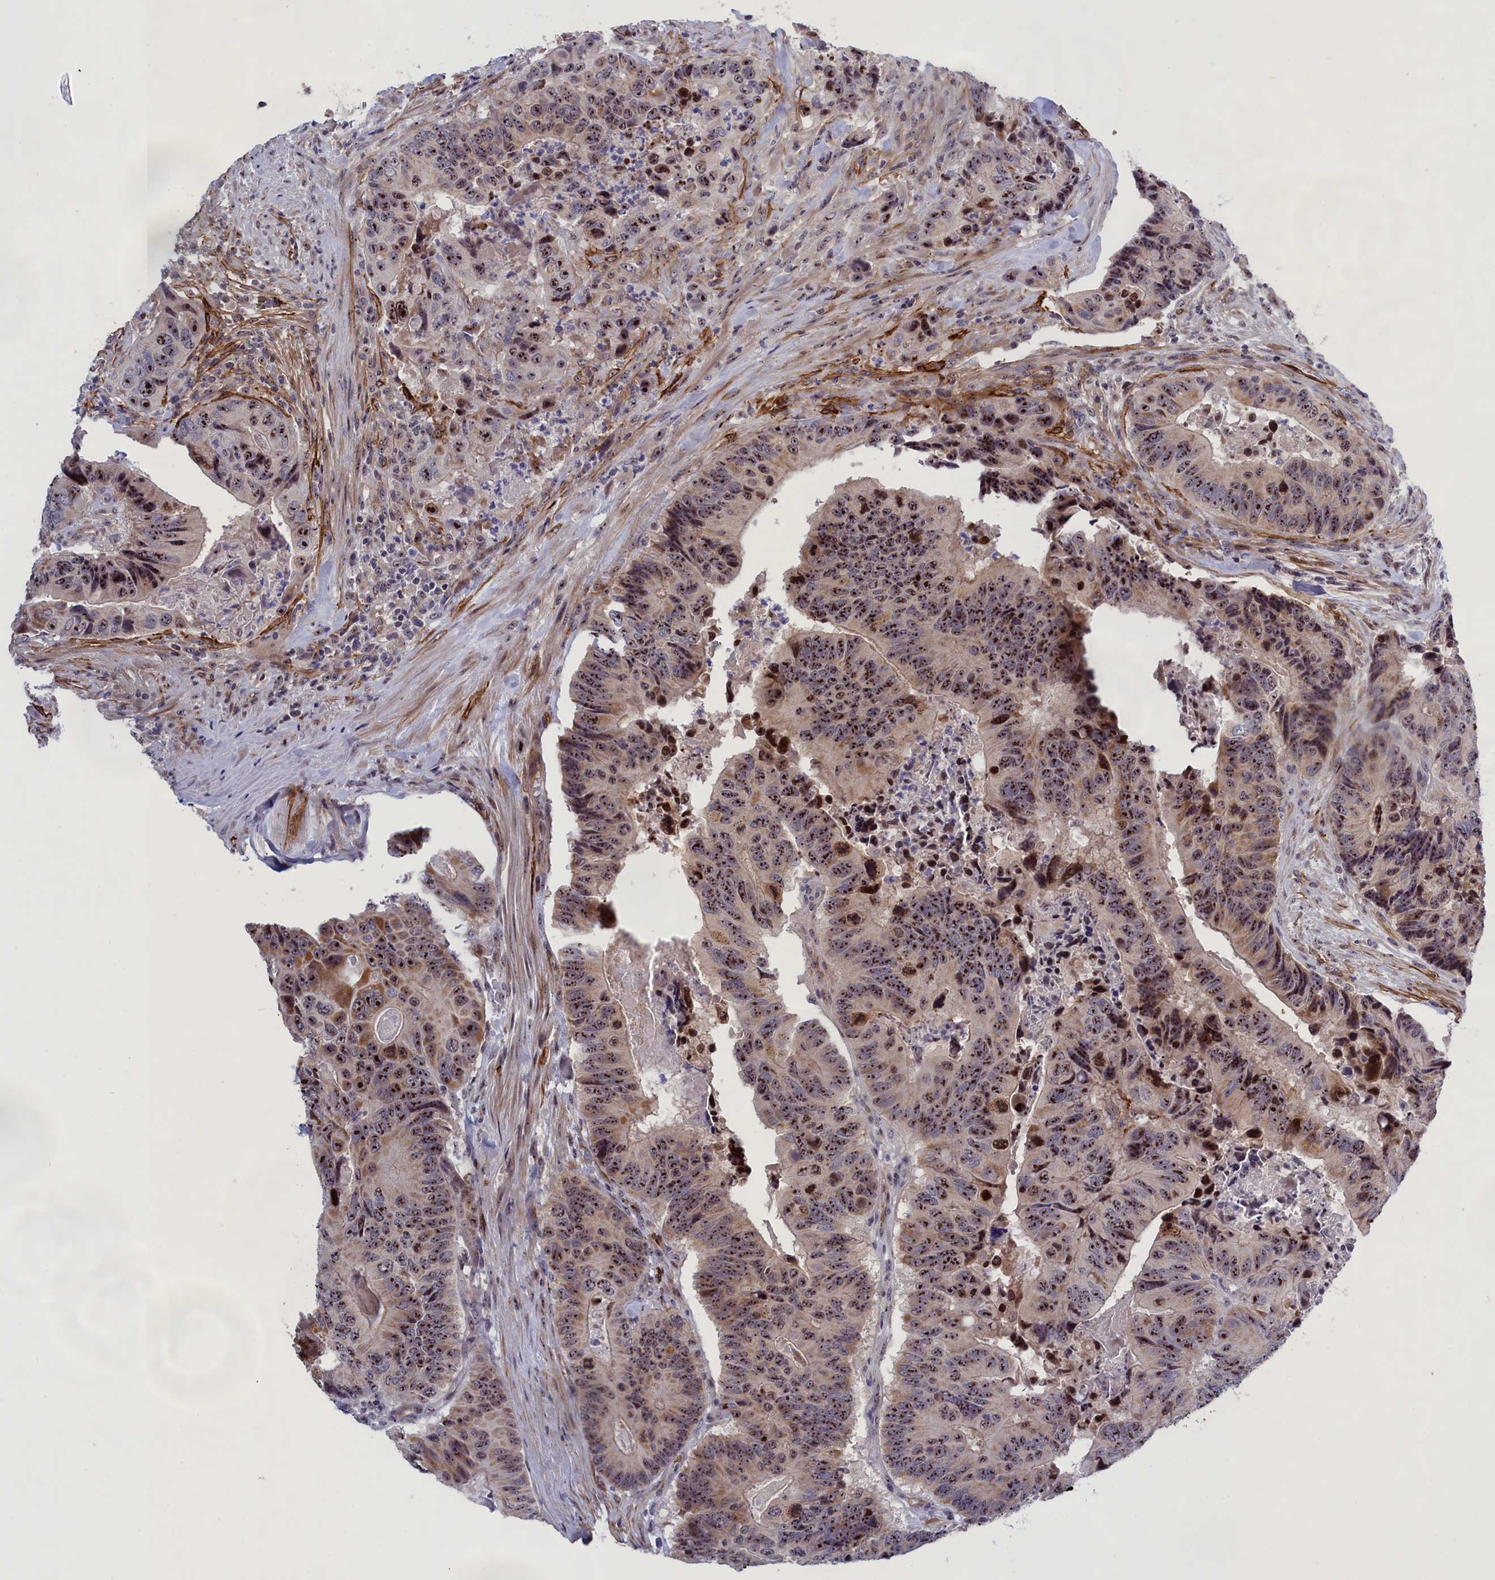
{"staining": {"intensity": "strong", "quantity": ">75%", "location": "nuclear"}, "tissue": "colorectal cancer", "cell_type": "Tumor cells", "image_type": "cancer", "snomed": [{"axis": "morphology", "description": "Adenocarcinoma, NOS"}, {"axis": "topography", "description": "Colon"}], "caption": "A histopathology image of human adenocarcinoma (colorectal) stained for a protein demonstrates strong nuclear brown staining in tumor cells.", "gene": "PPAN", "patient": {"sex": "male", "age": 84}}